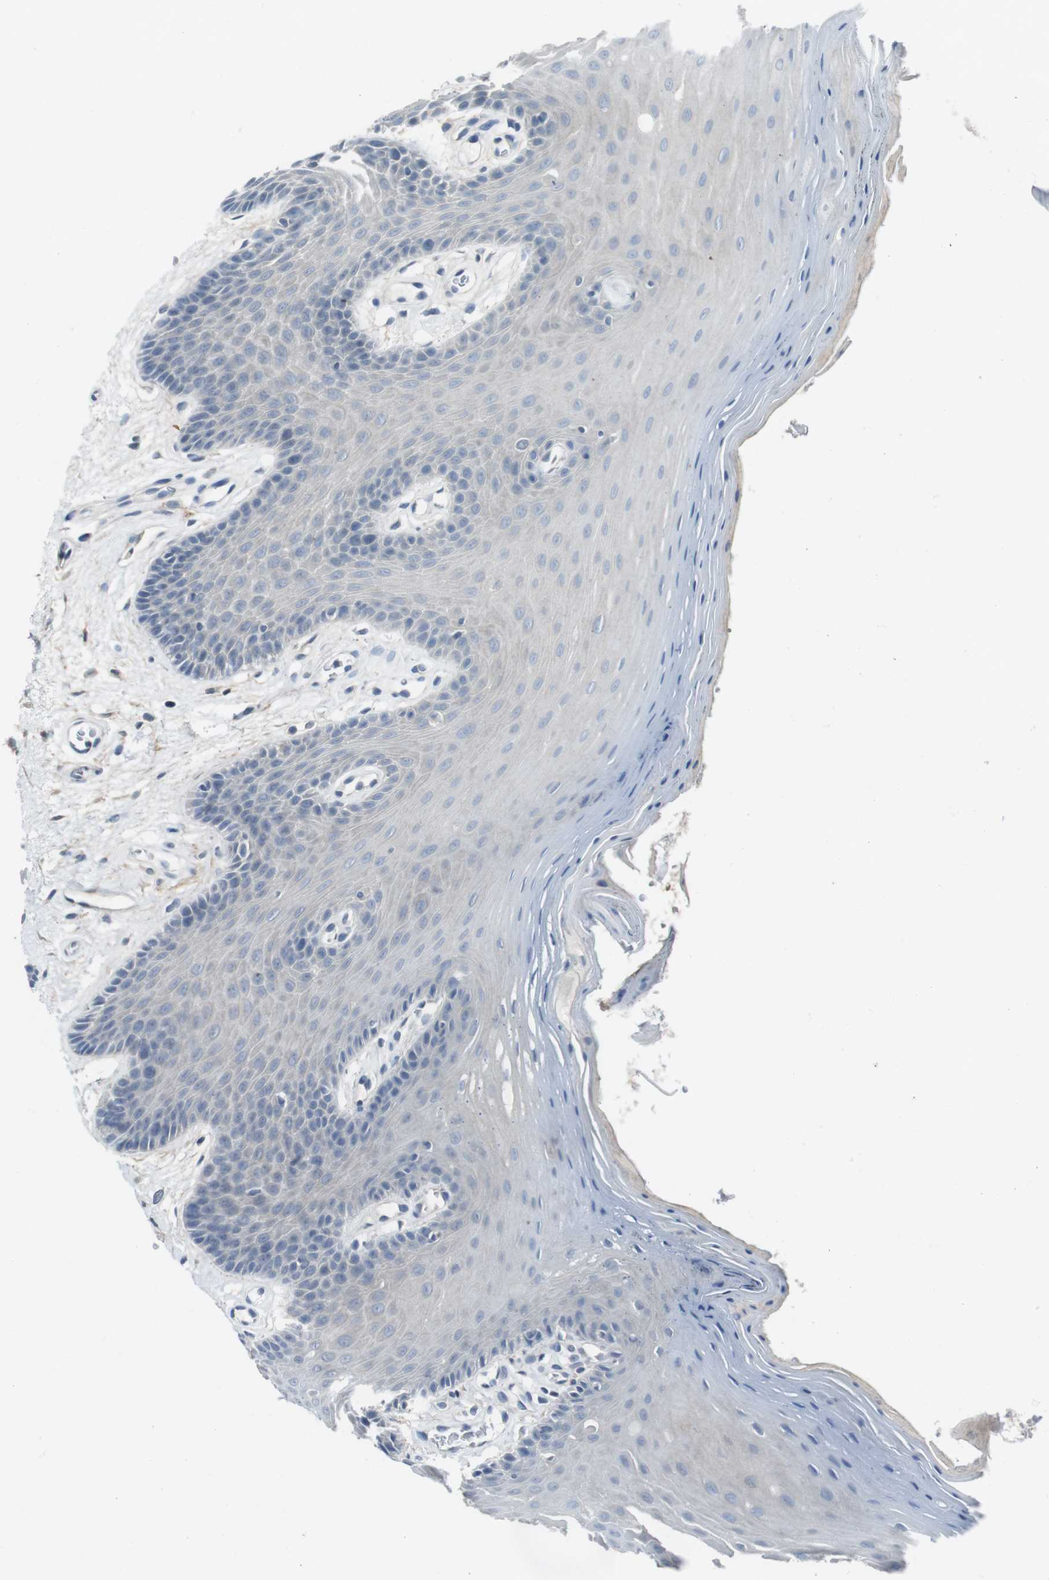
{"staining": {"intensity": "negative", "quantity": "none", "location": "none"}, "tissue": "oral mucosa", "cell_type": "Squamous epithelial cells", "image_type": "normal", "snomed": [{"axis": "morphology", "description": "Normal tissue, NOS"}, {"axis": "morphology", "description": "Squamous cell carcinoma, NOS"}, {"axis": "topography", "description": "Skeletal muscle"}, {"axis": "topography", "description": "Adipose tissue"}, {"axis": "topography", "description": "Vascular tissue"}, {"axis": "topography", "description": "Oral tissue"}, {"axis": "topography", "description": "Peripheral nerve tissue"}, {"axis": "topography", "description": "Head-Neck"}], "caption": "DAB (3,3'-diaminobenzidine) immunohistochemical staining of unremarkable oral mucosa demonstrates no significant staining in squamous epithelial cells. Brightfield microscopy of immunohistochemistry stained with DAB (3,3'-diaminobenzidine) (brown) and hematoxylin (blue), captured at high magnification.", "gene": "ENTPD7", "patient": {"sex": "male", "age": 71}}